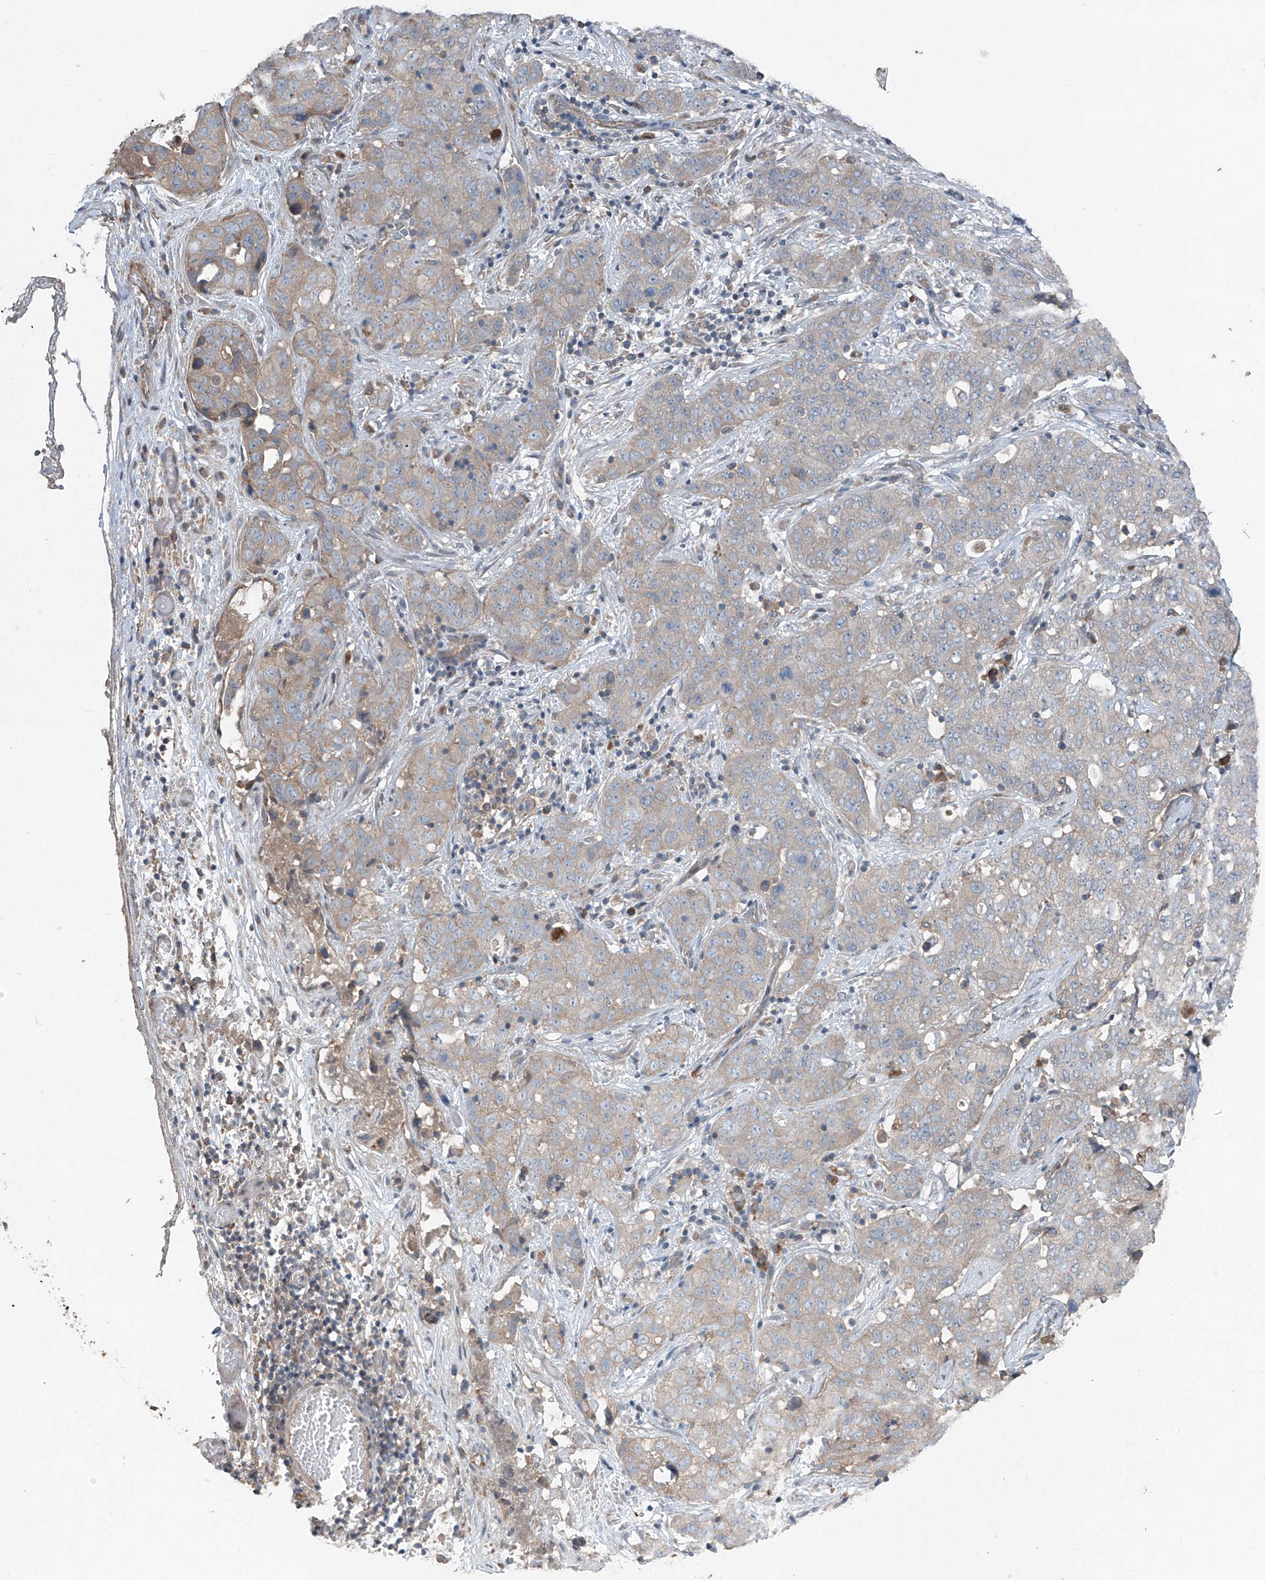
{"staining": {"intensity": "moderate", "quantity": ">75%", "location": "cytoplasmic/membranous"}, "tissue": "stomach cancer", "cell_type": "Tumor cells", "image_type": "cancer", "snomed": [{"axis": "morphology", "description": "Normal tissue, NOS"}, {"axis": "morphology", "description": "Adenocarcinoma, NOS"}, {"axis": "topography", "description": "Lymph node"}, {"axis": "topography", "description": "Stomach"}], "caption": "The micrograph demonstrates a brown stain indicating the presence of a protein in the cytoplasmic/membranous of tumor cells in adenocarcinoma (stomach). The staining is performed using DAB (3,3'-diaminobenzidine) brown chromogen to label protein expression. The nuclei are counter-stained blue using hematoxylin.", "gene": "FOXRED2", "patient": {"sex": "male", "age": 48}}